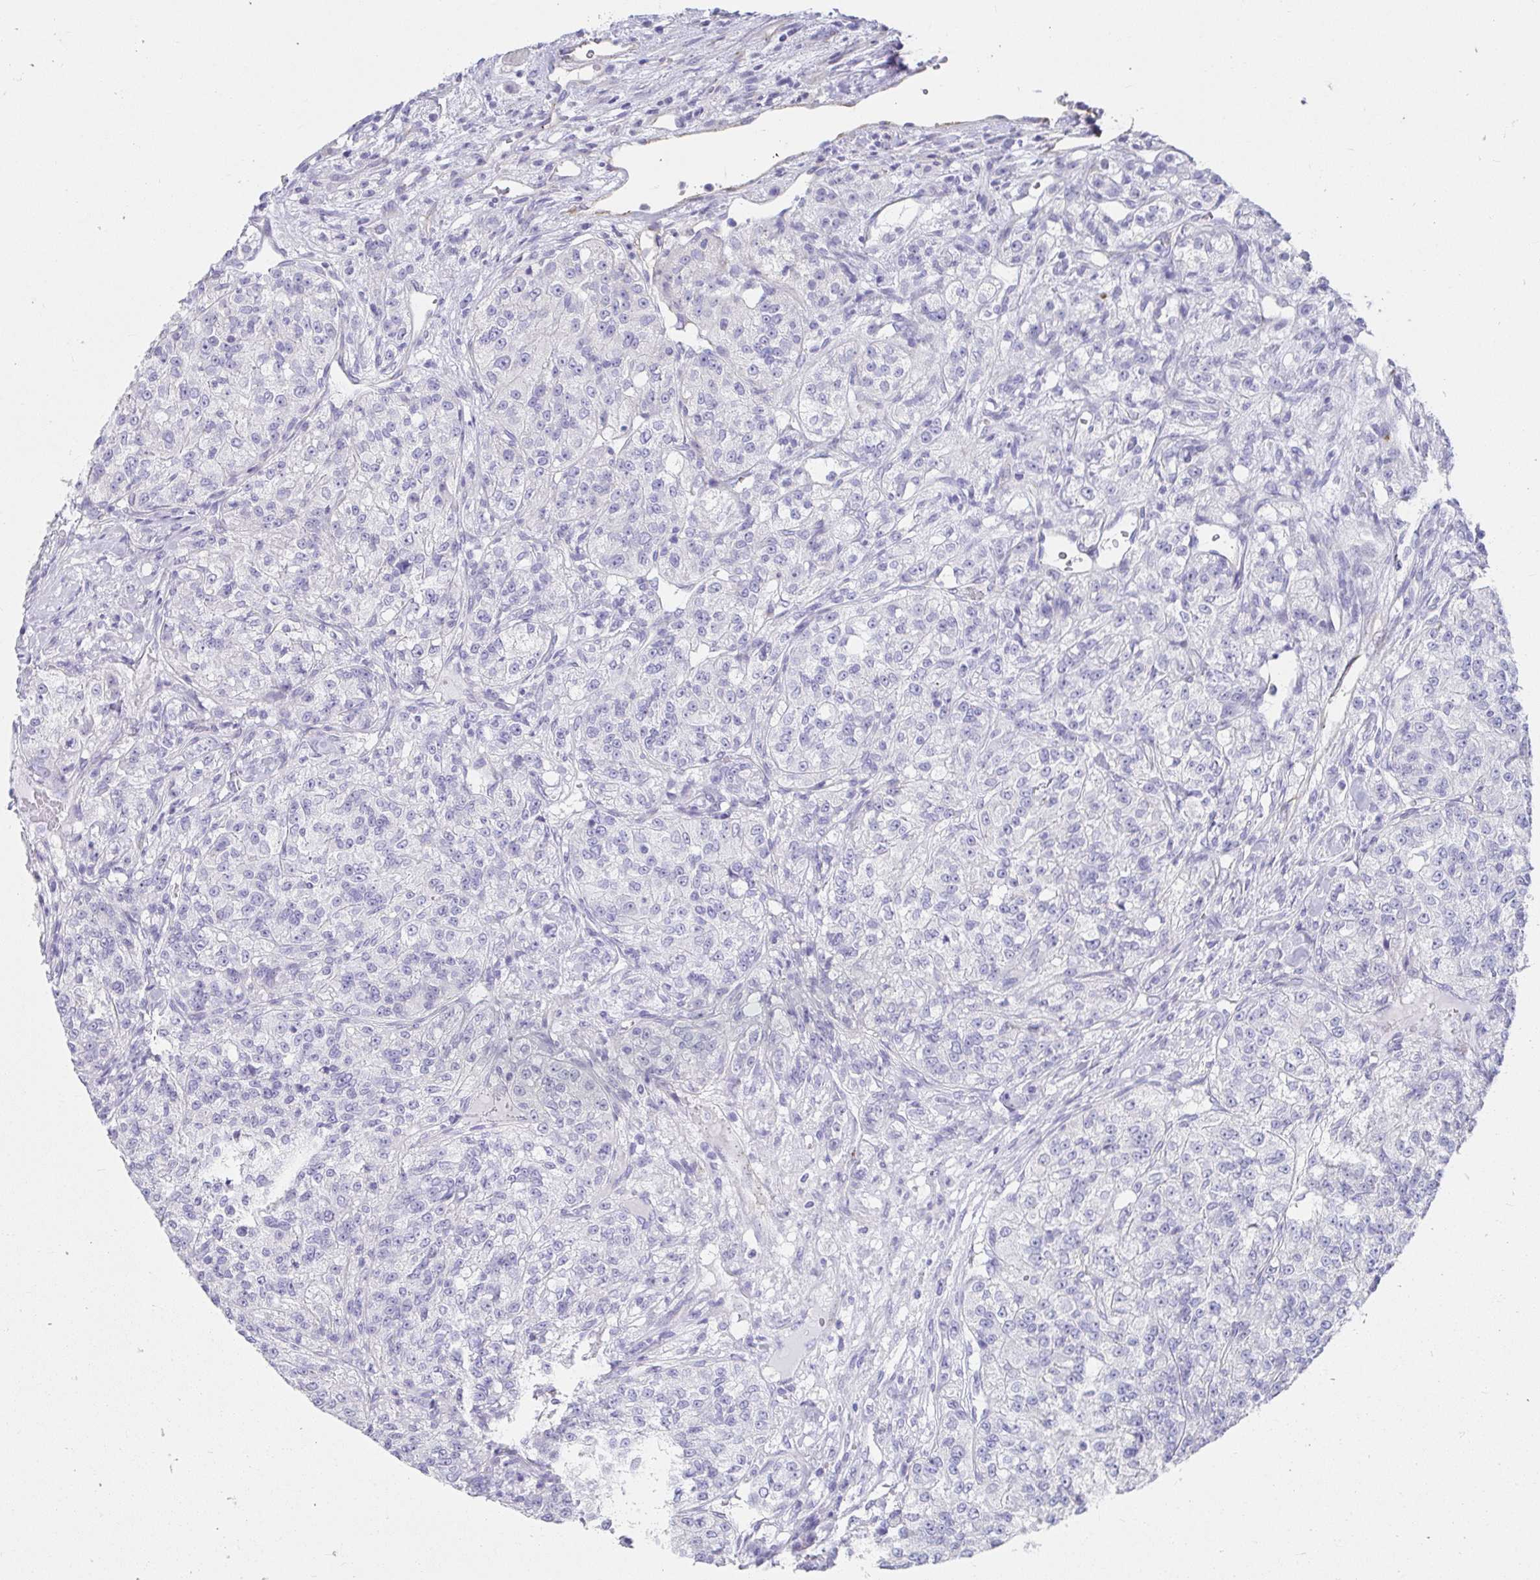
{"staining": {"intensity": "negative", "quantity": "none", "location": "none"}, "tissue": "renal cancer", "cell_type": "Tumor cells", "image_type": "cancer", "snomed": [{"axis": "morphology", "description": "Adenocarcinoma, NOS"}, {"axis": "topography", "description": "Kidney"}], "caption": "DAB (3,3'-diaminobenzidine) immunohistochemical staining of human renal cancer (adenocarcinoma) reveals no significant positivity in tumor cells. (Immunohistochemistry (ihc), brightfield microscopy, high magnification).", "gene": "VGLL1", "patient": {"sex": "female", "age": 63}}